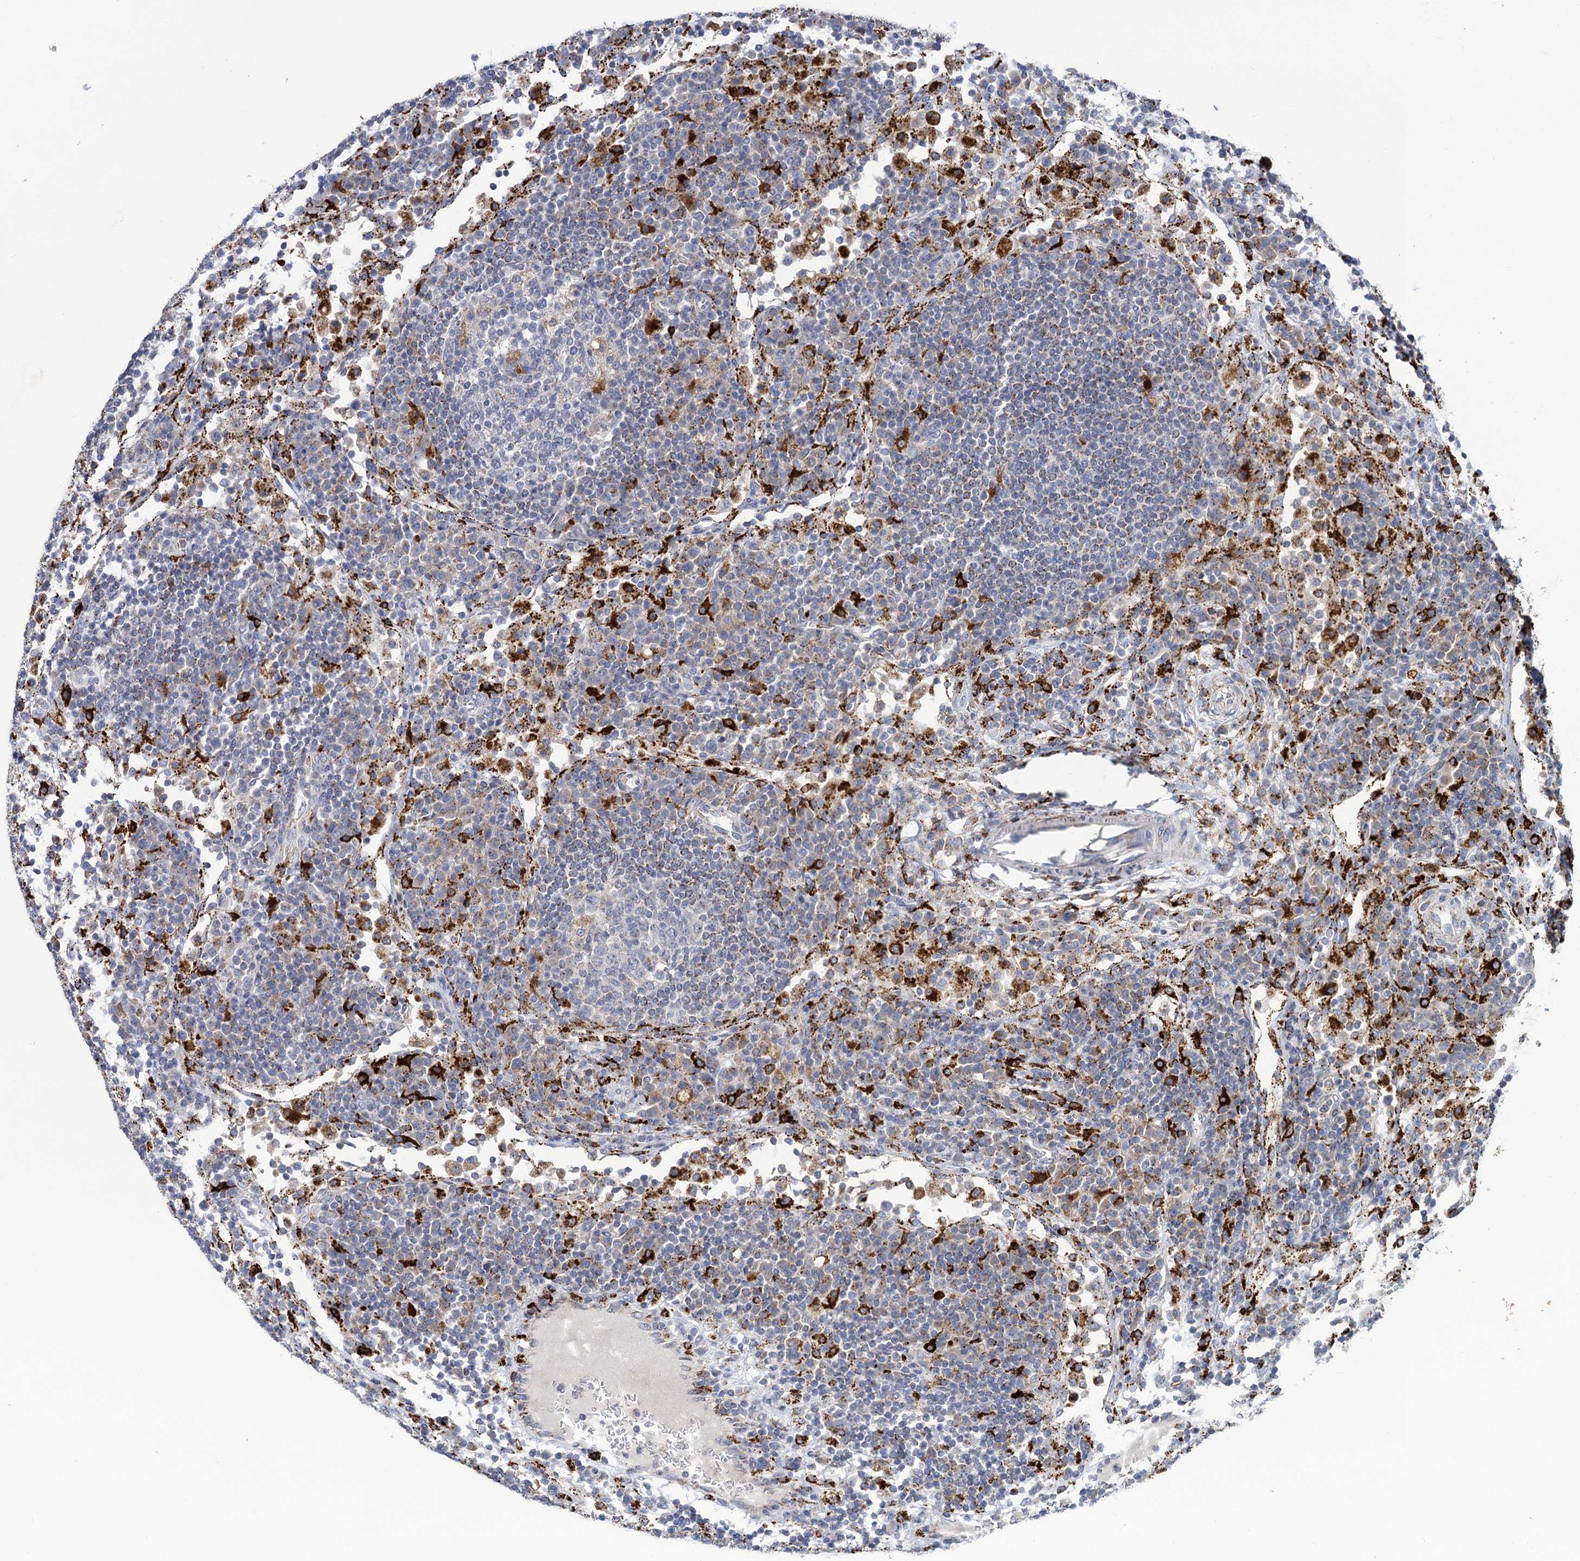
{"staining": {"intensity": "negative", "quantity": "none", "location": "none"}, "tissue": "lymph node", "cell_type": "Germinal center cells", "image_type": "normal", "snomed": [{"axis": "morphology", "description": "Normal tissue, NOS"}, {"axis": "topography", "description": "Lymph node"}], "caption": "This image is of benign lymph node stained with immunohistochemistry to label a protein in brown with the nuclei are counter-stained blue. There is no positivity in germinal center cells.", "gene": "ANKS3", "patient": {"sex": "female", "age": 53}}